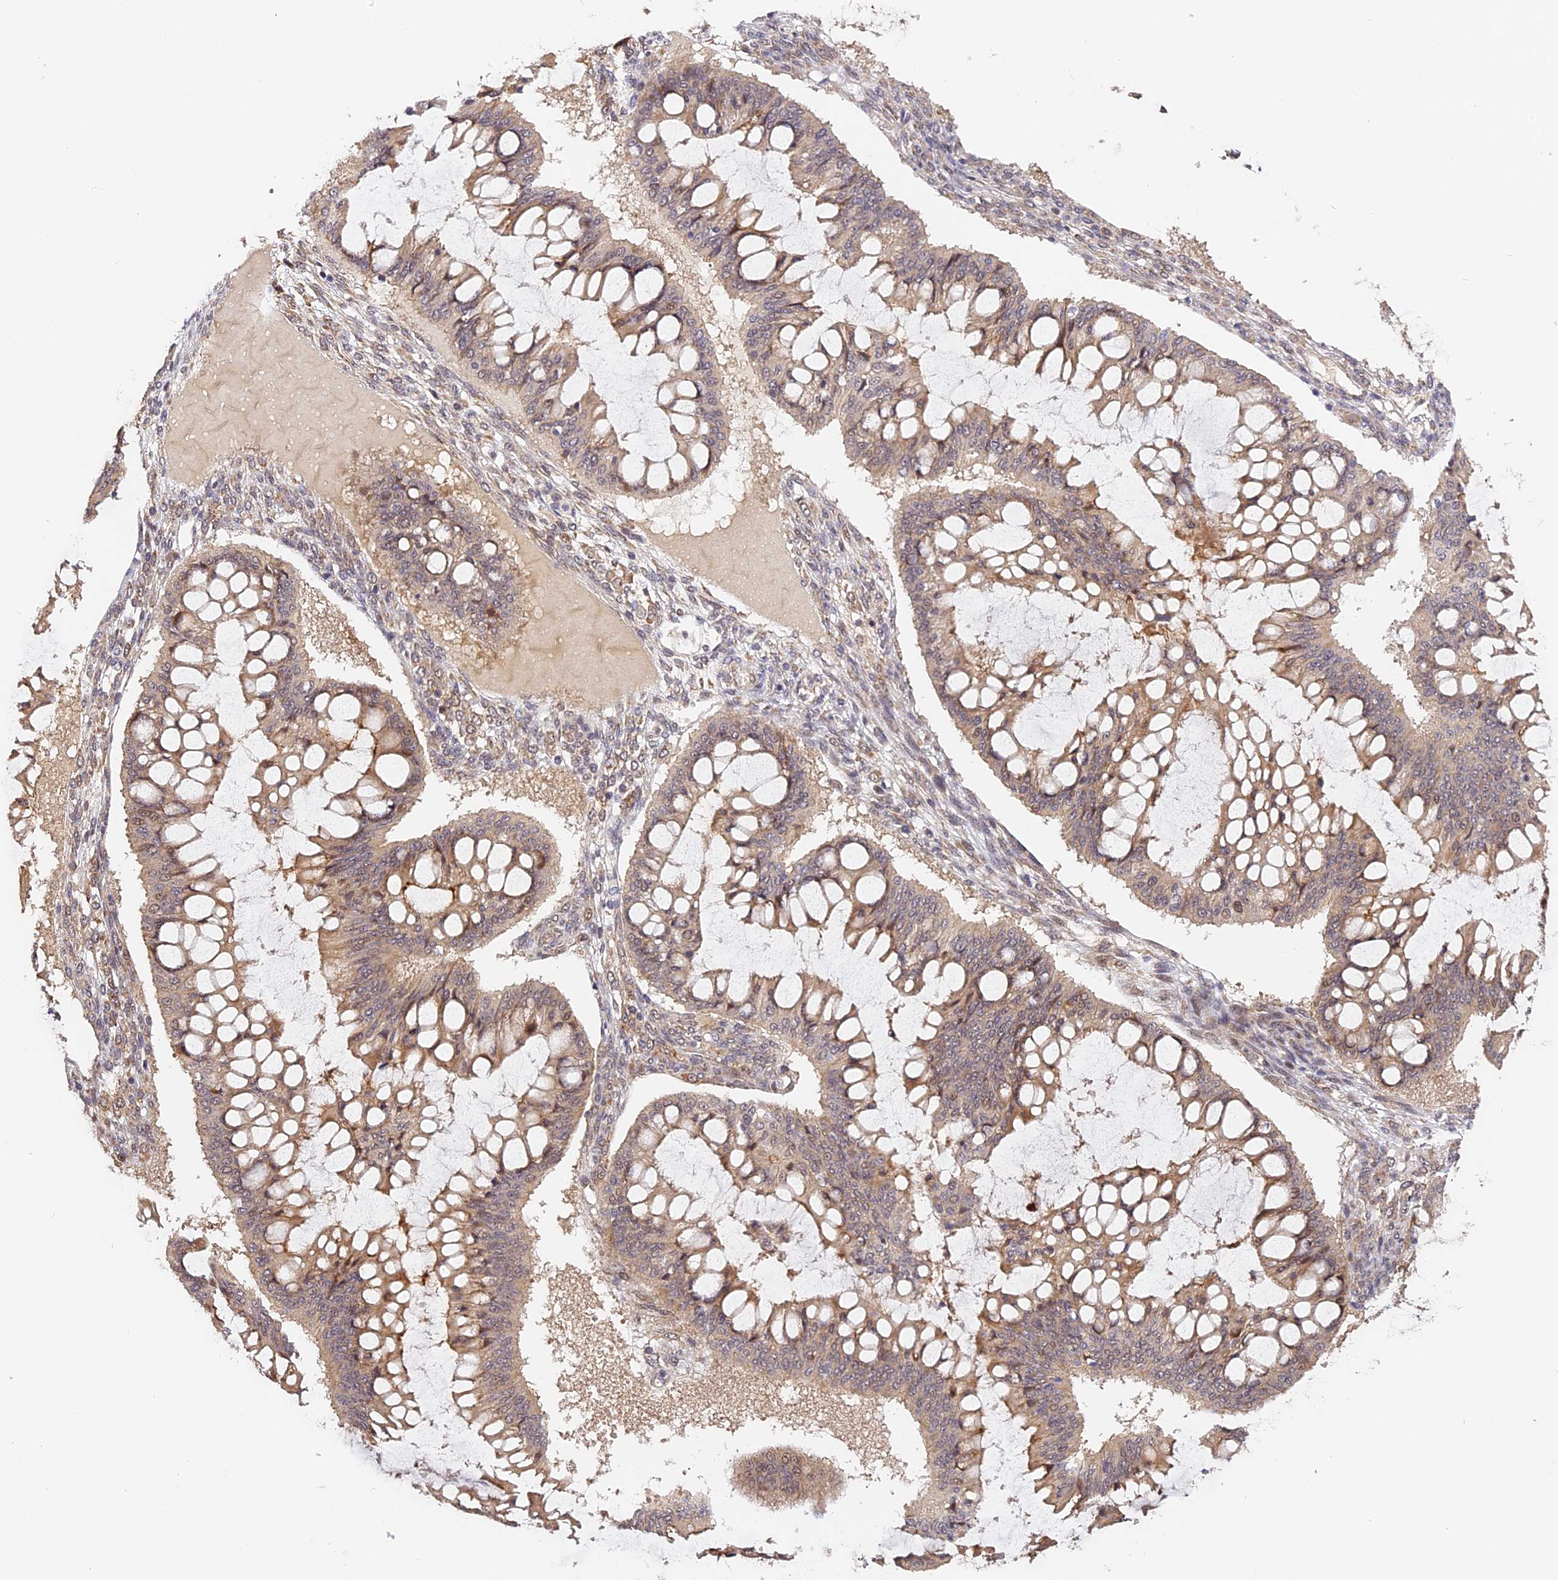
{"staining": {"intensity": "weak", "quantity": ">75%", "location": "cytoplasmic/membranous"}, "tissue": "ovarian cancer", "cell_type": "Tumor cells", "image_type": "cancer", "snomed": [{"axis": "morphology", "description": "Cystadenocarcinoma, mucinous, NOS"}, {"axis": "topography", "description": "Ovary"}], "caption": "Immunohistochemistry (IHC) histopathology image of human ovarian cancer (mucinous cystadenocarcinoma) stained for a protein (brown), which displays low levels of weak cytoplasmic/membranous expression in approximately >75% of tumor cells.", "gene": "IMPACT", "patient": {"sex": "female", "age": 73}}